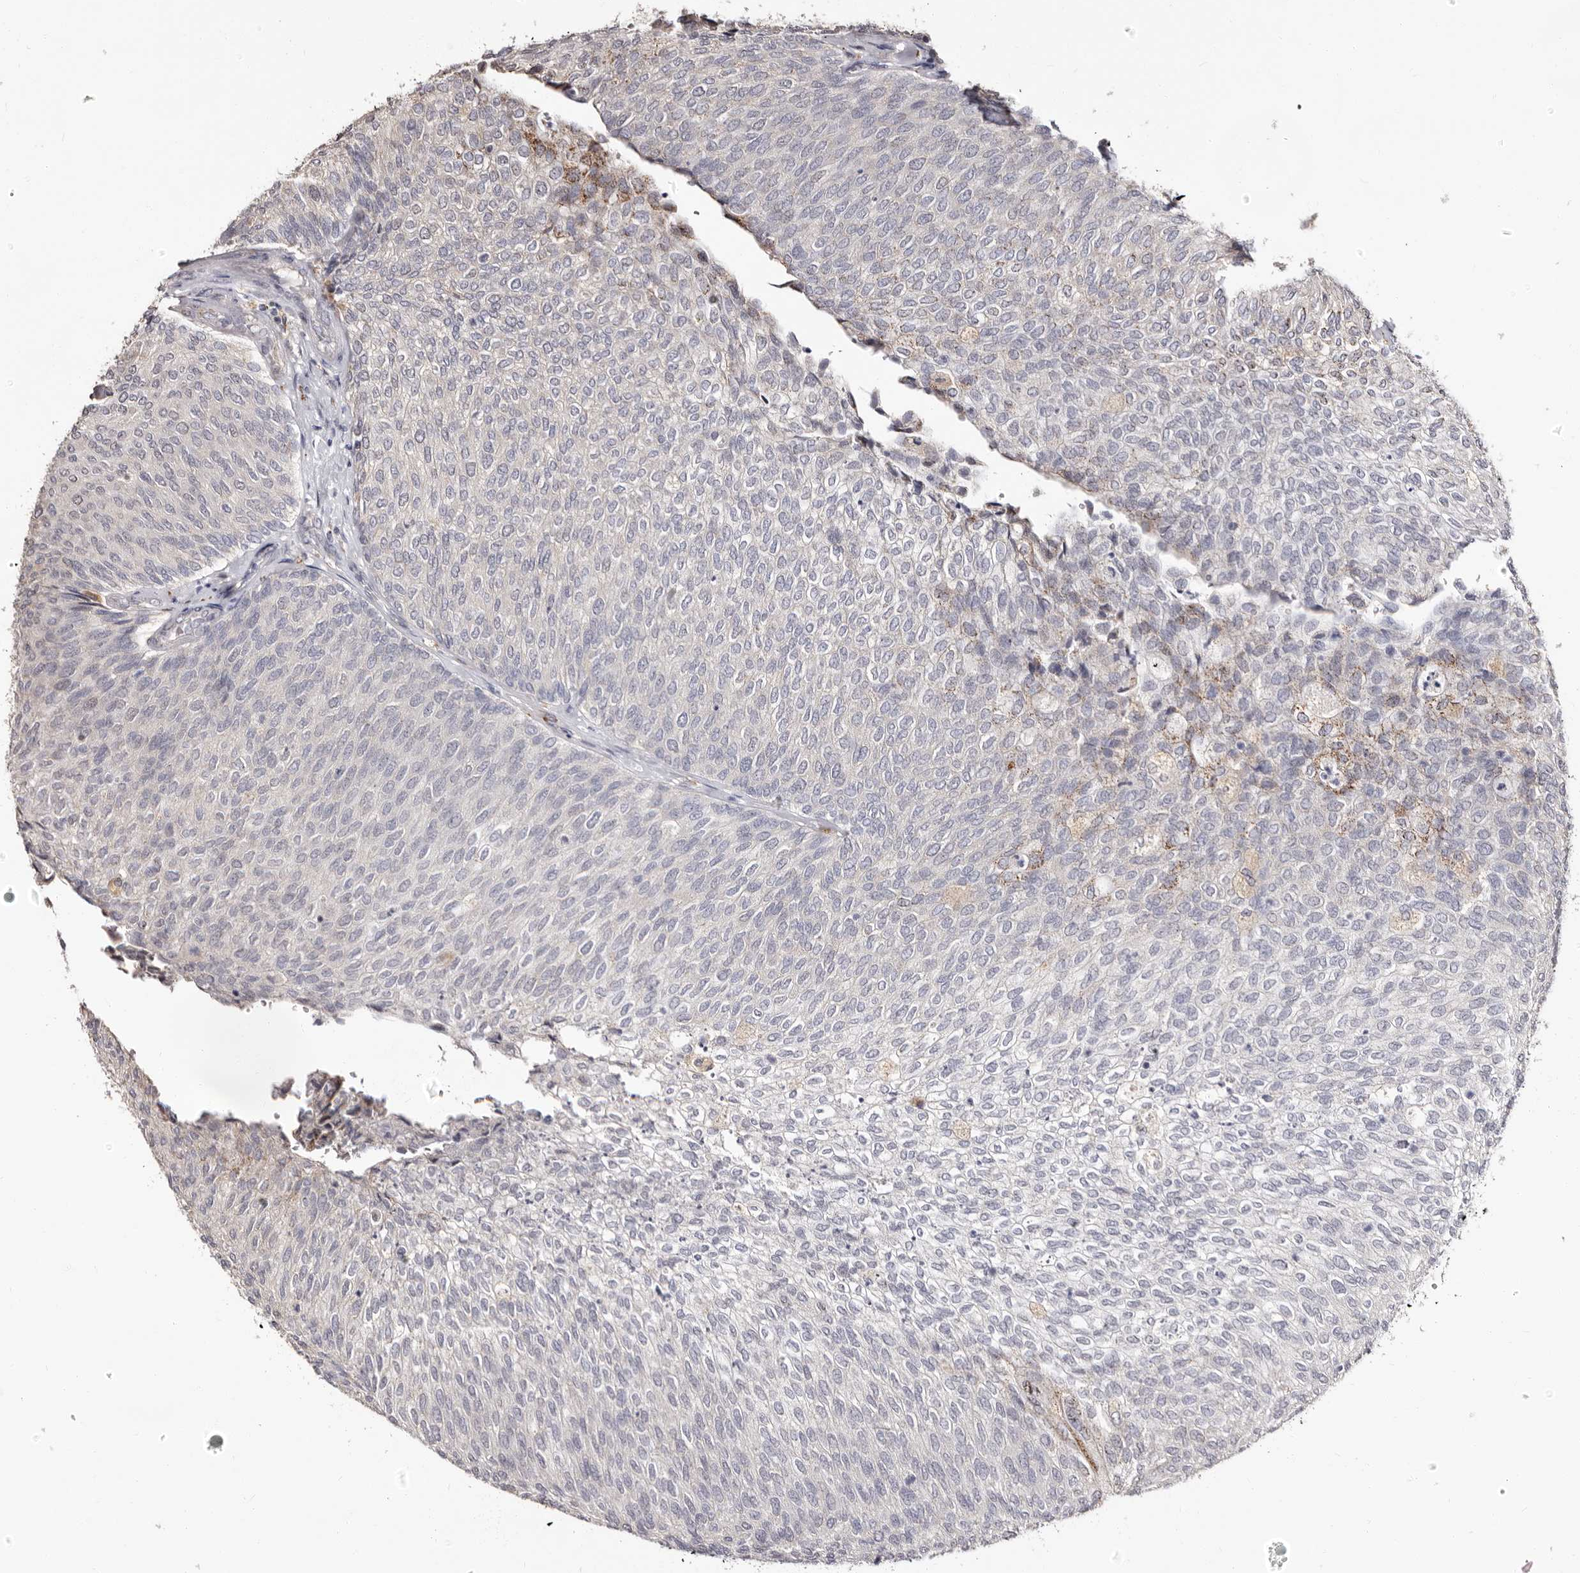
{"staining": {"intensity": "moderate", "quantity": "<25%", "location": "cytoplasmic/membranous"}, "tissue": "urothelial cancer", "cell_type": "Tumor cells", "image_type": "cancer", "snomed": [{"axis": "morphology", "description": "Urothelial carcinoma, Low grade"}, {"axis": "topography", "description": "Urinary bladder"}], "caption": "Low-grade urothelial carcinoma stained with a protein marker demonstrates moderate staining in tumor cells.", "gene": "PTAFR", "patient": {"sex": "female", "age": 79}}